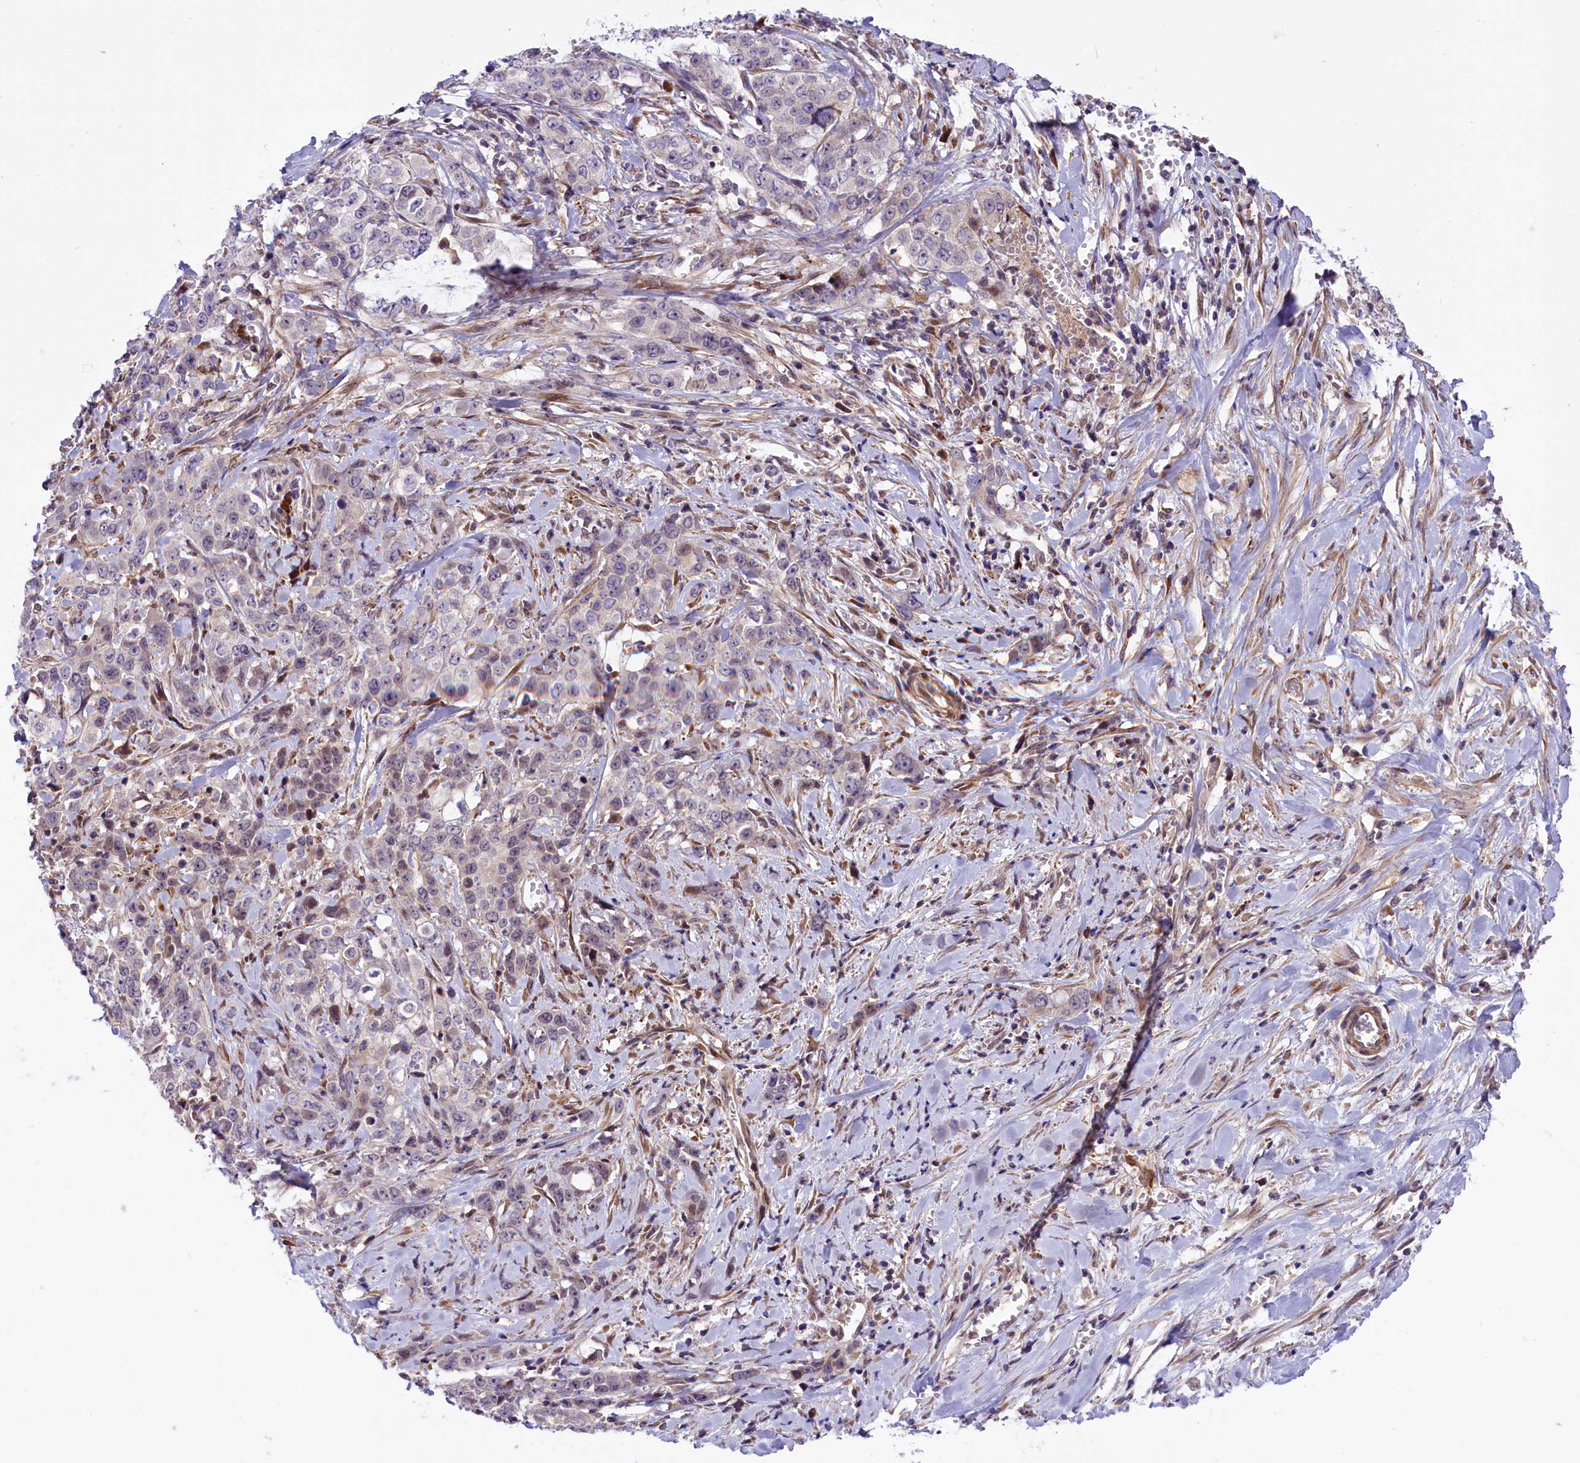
{"staining": {"intensity": "negative", "quantity": "none", "location": "none"}, "tissue": "stomach cancer", "cell_type": "Tumor cells", "image_type": "cancer", "snomed": [{"axis": "morphology", "description": "Adenocarcinoma, NOS"}, {"axis": "topography", "description": "Stomach, upper"}], "caption": "Protein analysis of stomach cancer reveals no significant staining in tumor cells.", "gene": "HDAC5", "patient": {"sex": "male", "age": 62}}